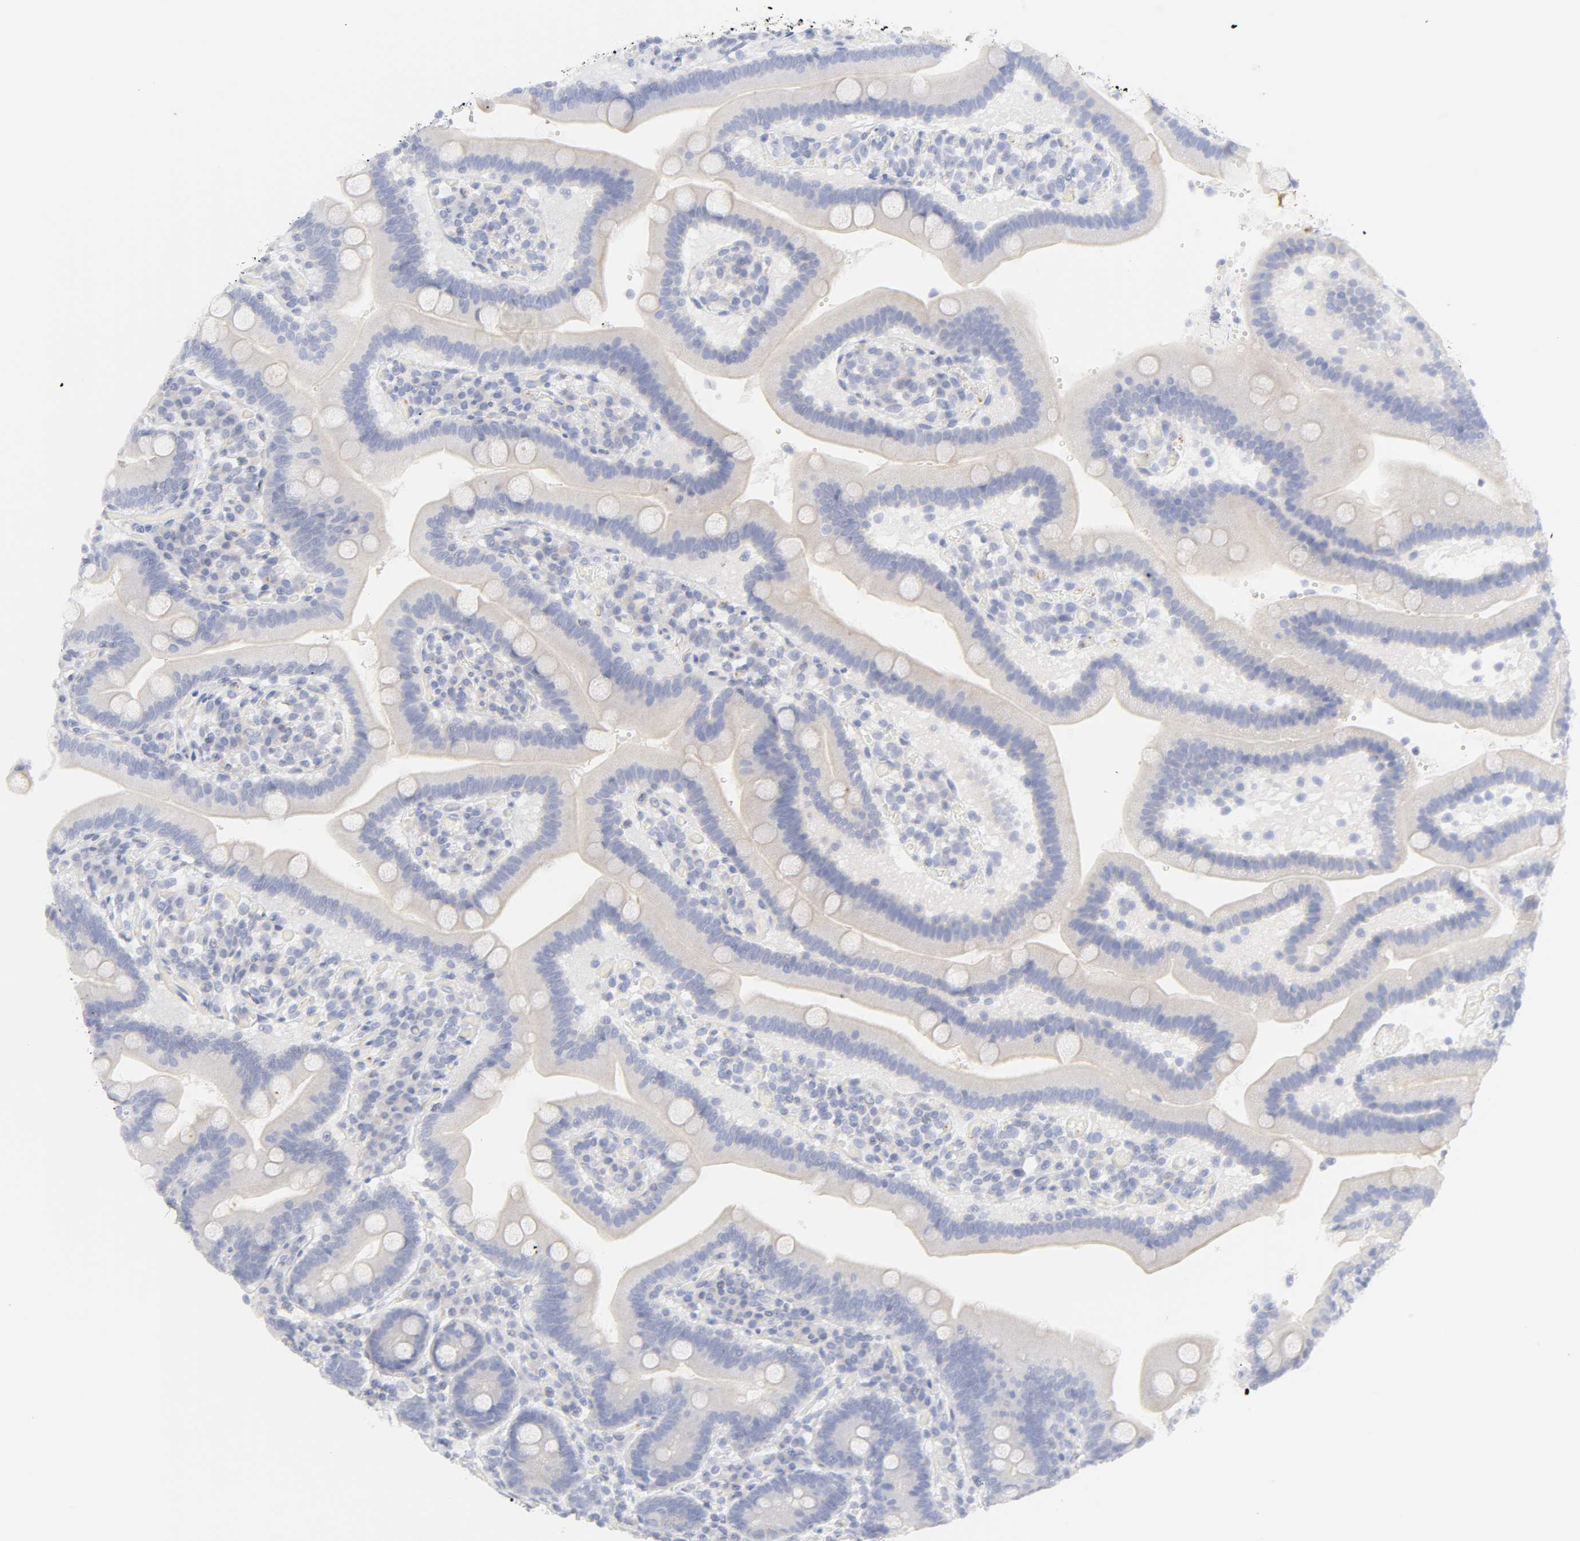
{"staining": {"intensity": "weak", "quantity": "25%-75%", "location": "cytoplasmic/membranous"}, "tissue": "duodenum", "cell_type": "Glandular cells", "image_type": "normal", "snomed": [{"axis": "morphology", "description": "Normal tissue, NOS"}, {"axis": "topography", "description": "Duodenum"}], "caption": "Duodenum stained with immunohistochemistry (IHC) demonstrates weak cytoplasmic/membranous expression in about 25%-75% of glandular cells. (Stains: DAB (3,3'-diaminobenzidine) in brown, nuclei in blue, Microscopy: brightfield microscopy at high magnification).", "gene": "CYP4B1", "patient": {"sex": "male", "age": 66}}